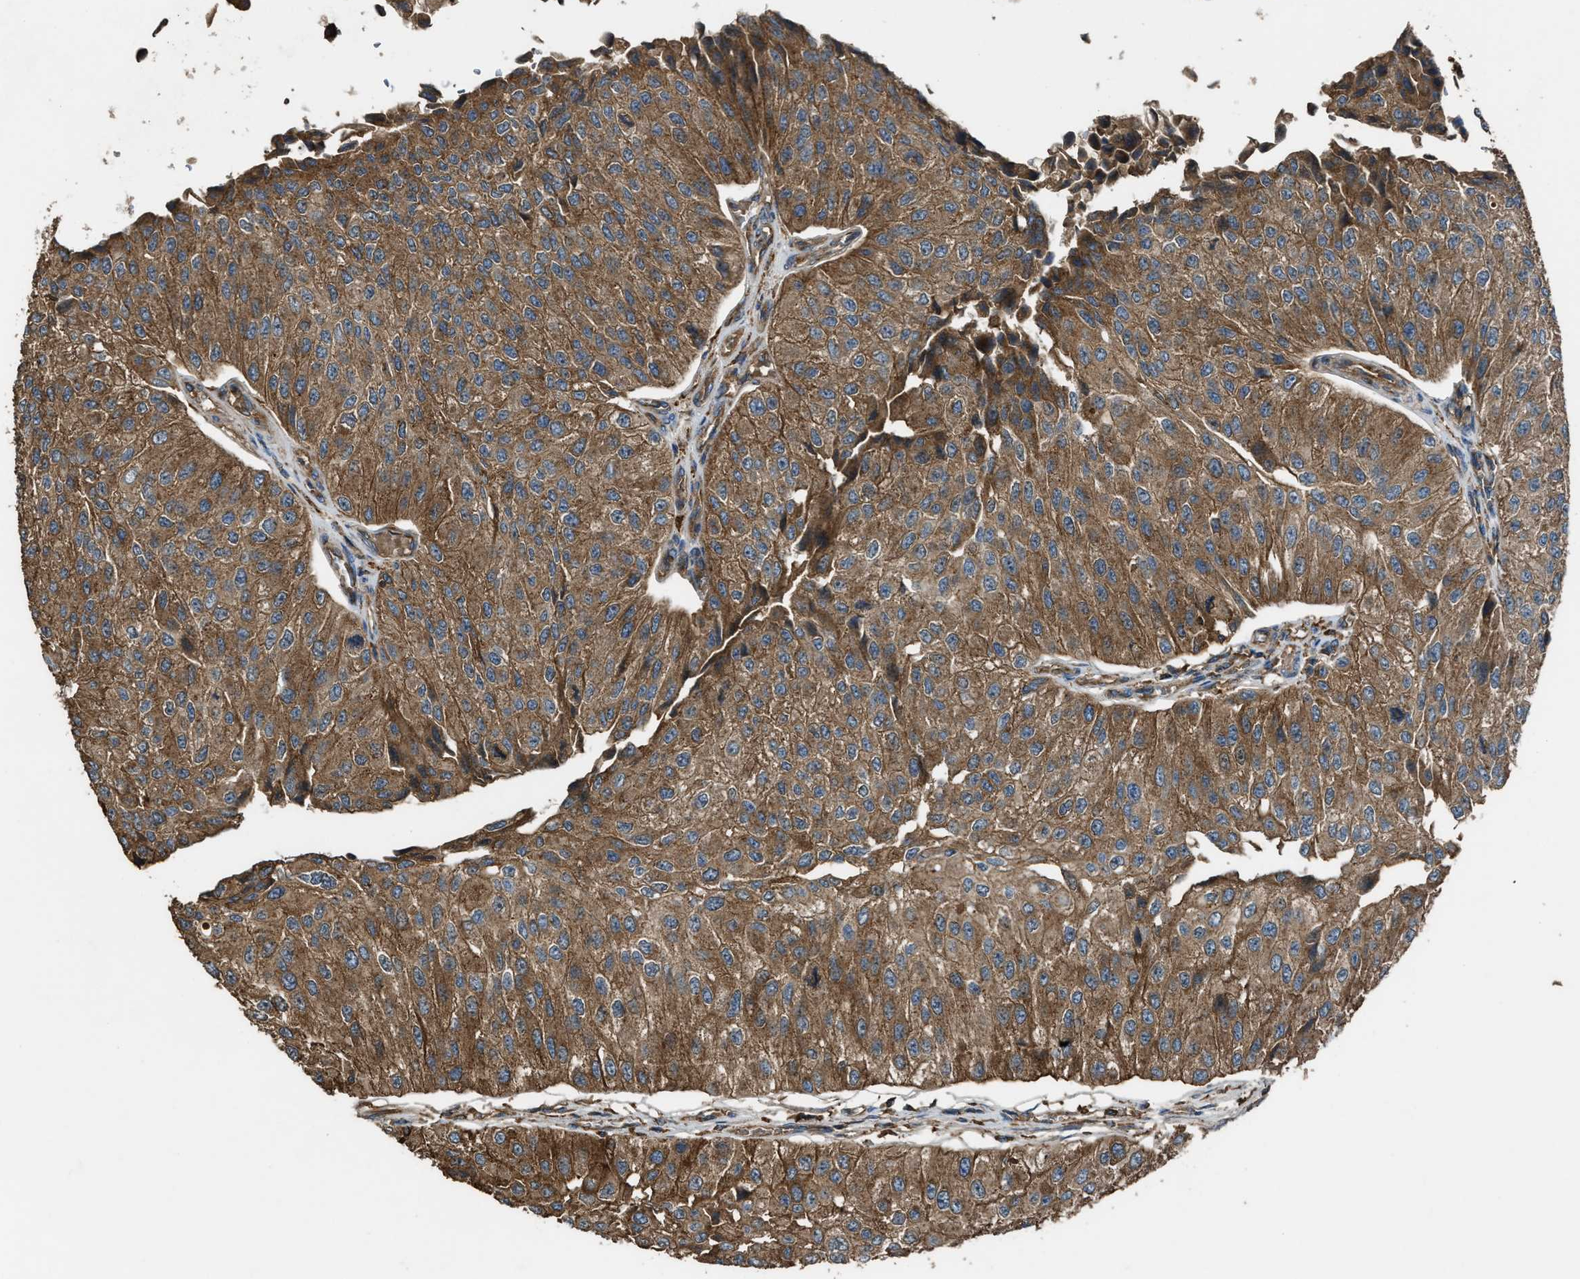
{"staining": {"intensity": "moderate", "quantity": ">75%", "location": "cytoplasmic/membranous"}, "tissue": "urothelial cancer", "cell_type": "Tumor cells", "image_type": "cancer", "snomed": [{"axis": "morphology", "description": "Urothelial carcinoma, High grade"}, {"axis": "topography", "description": "Kidney"}, {"axis": "topography", "description": "Urinary bladder"}], "caption": "Urothelial carcinoma (high-grade) stained with immunohistochemistry (IHC) exhibits moderate cytoplasmic/membranous positivity in approximately >75% of tumor cells.", "gene": "MAP3K8", "patient": {"sex": "male", "age": 77}}